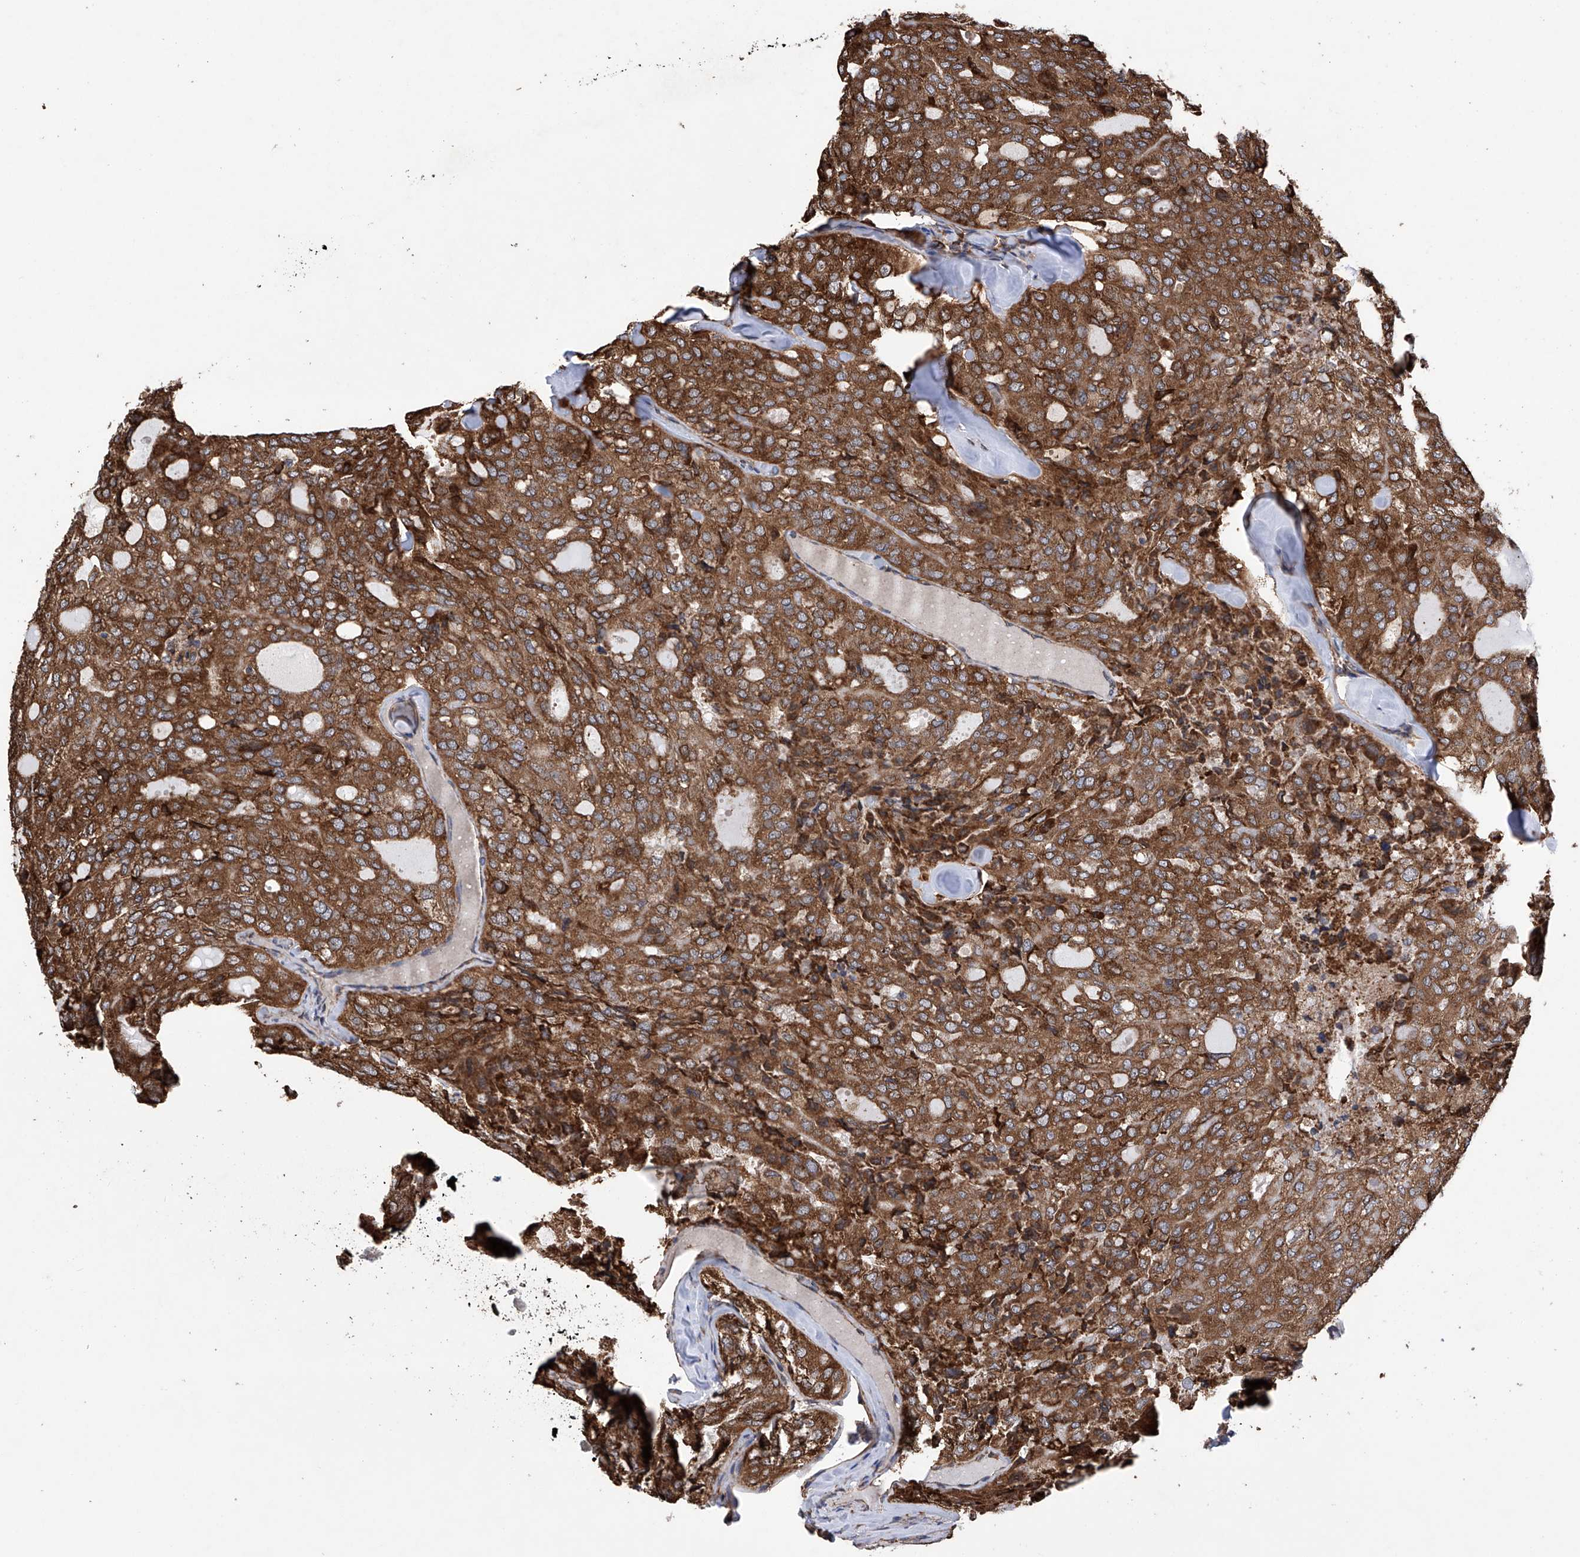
{"staining": {"intensity": "strong", "quantity": ">75%", "location": "cytoplasmic/membranous"}, "tissue": "thyroid cancer", "cell_type": "Tumor cells", "image_type": "cancer", "snomed": [{"axis": "morphology", "description": "Follicular adenoma carcinoma, NOS"}, {"axis": "topography", "description": "Thyroid gland"}], "caption": "Protein expression analysis of human thyroid follicular adenoma carcinoma reveals strong cytoplasmic/membranous staining in approximately >75% of tumor cells.", "gene": "DNAH8", "patient": {"sex": "male", "age": 75}}